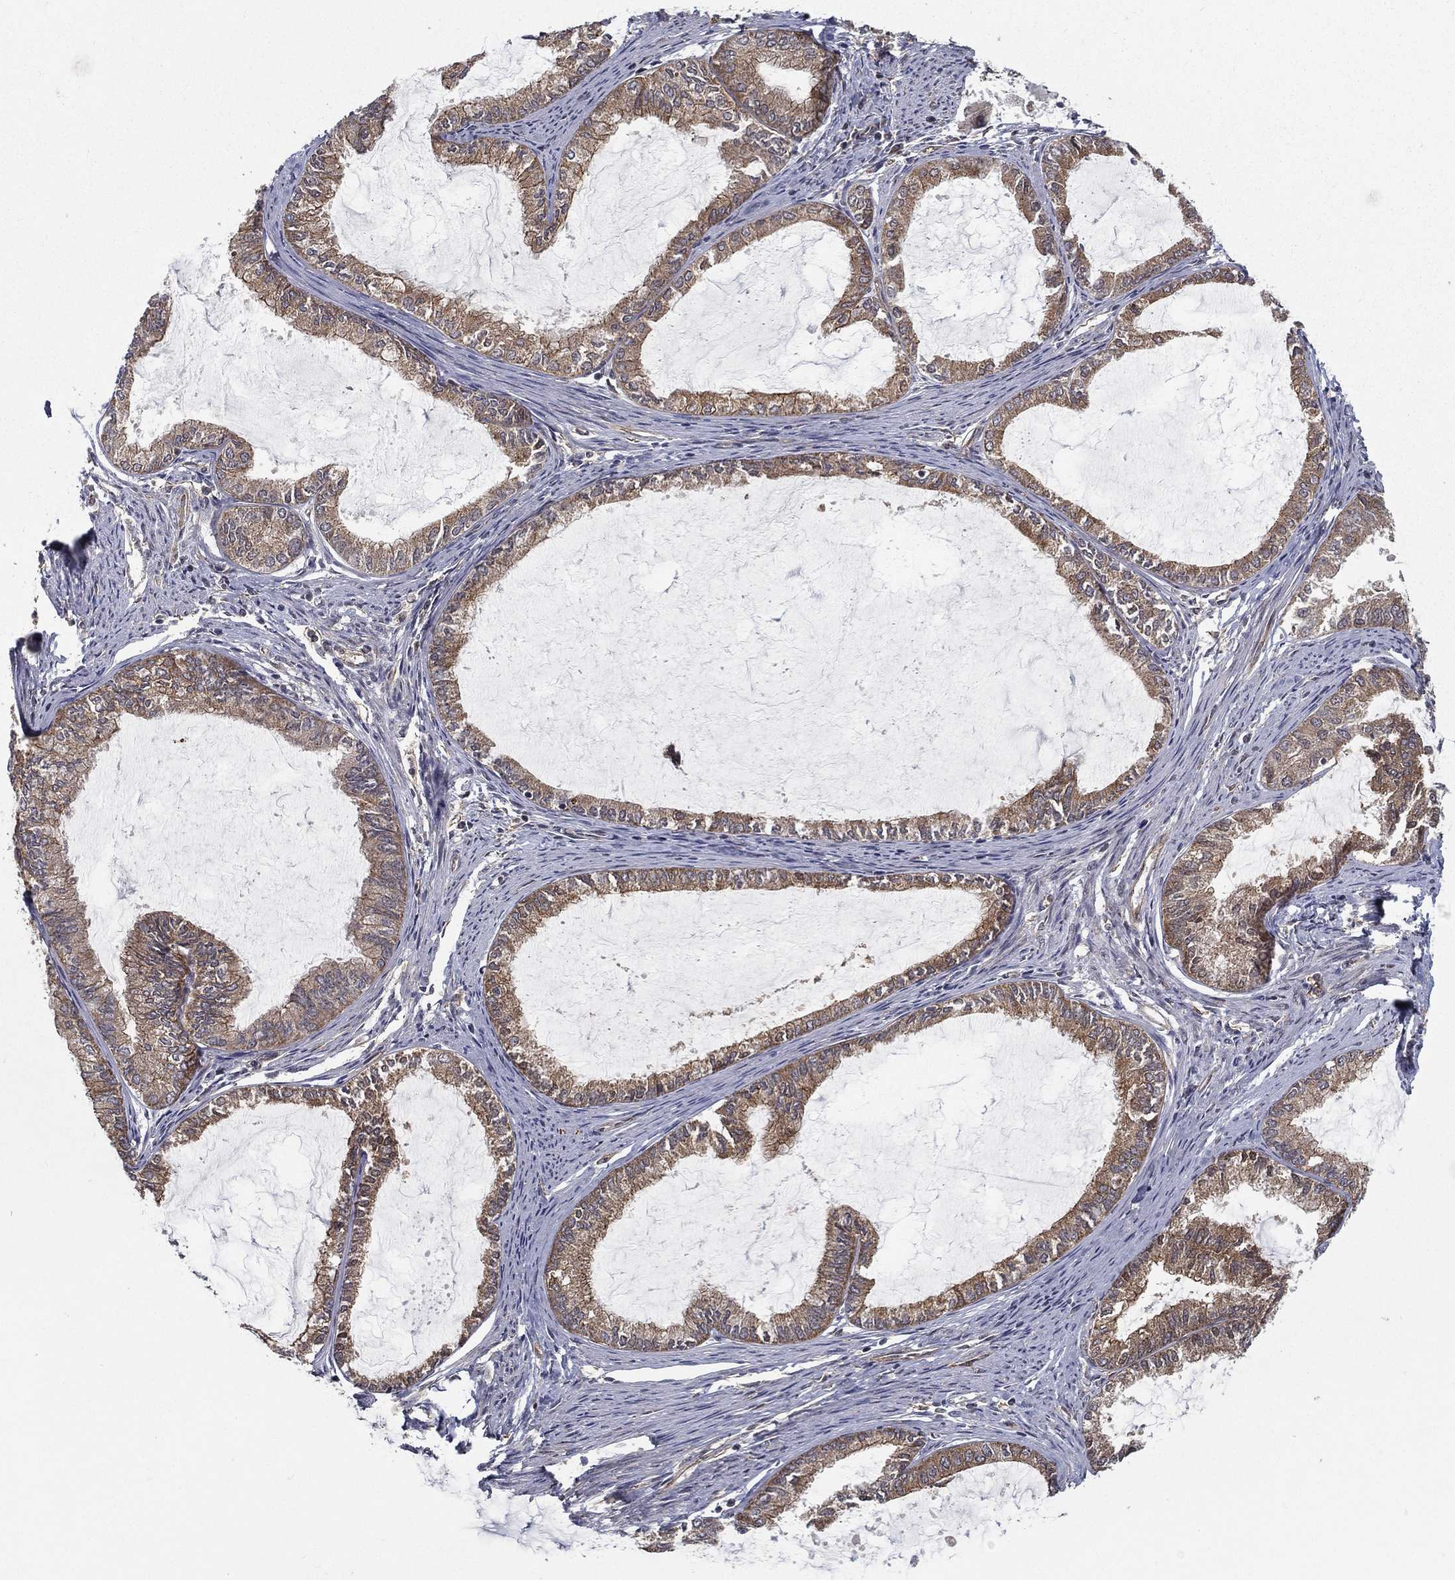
{"staining": {"intensity": "moderate", "quantity": ">75%", "location": "cytoplasmic/membranous"}, "tissue": "endometrial cancer", "cell_type": "Tumor cells", "image_type": "cancer", "snomed": [{"axis": "morphology", "description": "Adenocarcinoma, NOS"}, {"axis": "topography", "description": "Endometrium"}], "caption": "The micrograph reveals a brown stain indicating the presence of a protein in the cytoplasmic/membranous of tumor cells in endometrial adenocarcinoma.", "gene": "UACA", "patient": {"sex": "female", "age": 86}}